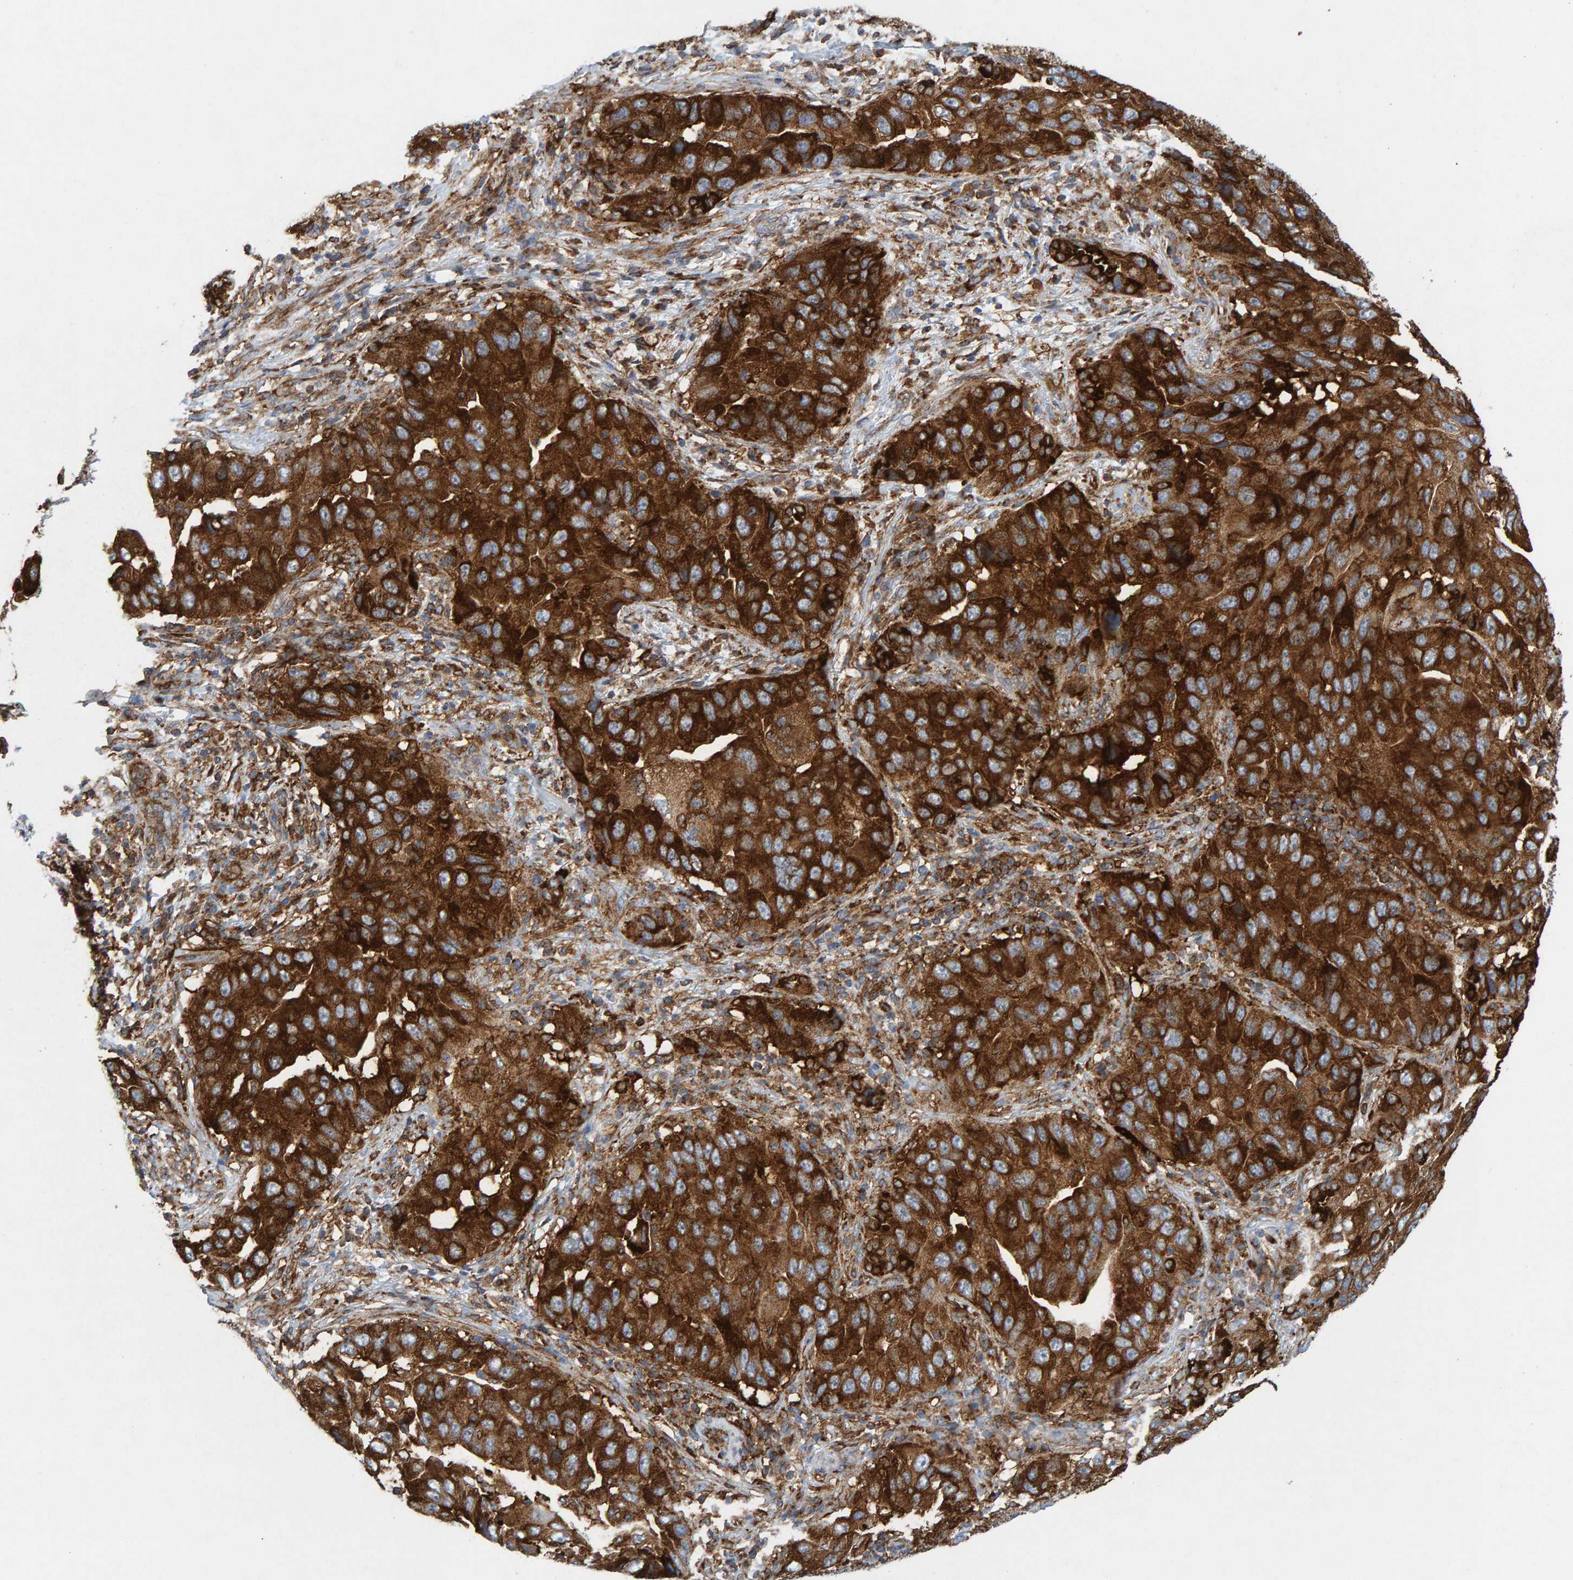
{"staining": {"intensity": "strong", "quantity": ">75%", "location": "cytoplasmic/membranous"}, "tissue": "lung cancer", "cell_type": "Tumor cells", "image_type": "cancer", "snomed": [{"axis": "morphology", "description": "Adenocarcinoma, NOS"}, {"axis": "topography", "description": "Lung"}], "caption": "Lung adenocarcinoma stained with DAB (3,3'-diaminobenzidine) immunohistochemistry shows high levels of strong cytoplasmic/membranous staining in approximately >75% of tumor cells.", "gene": "MVP", "patient": {"sex": "female", "age": 65}}